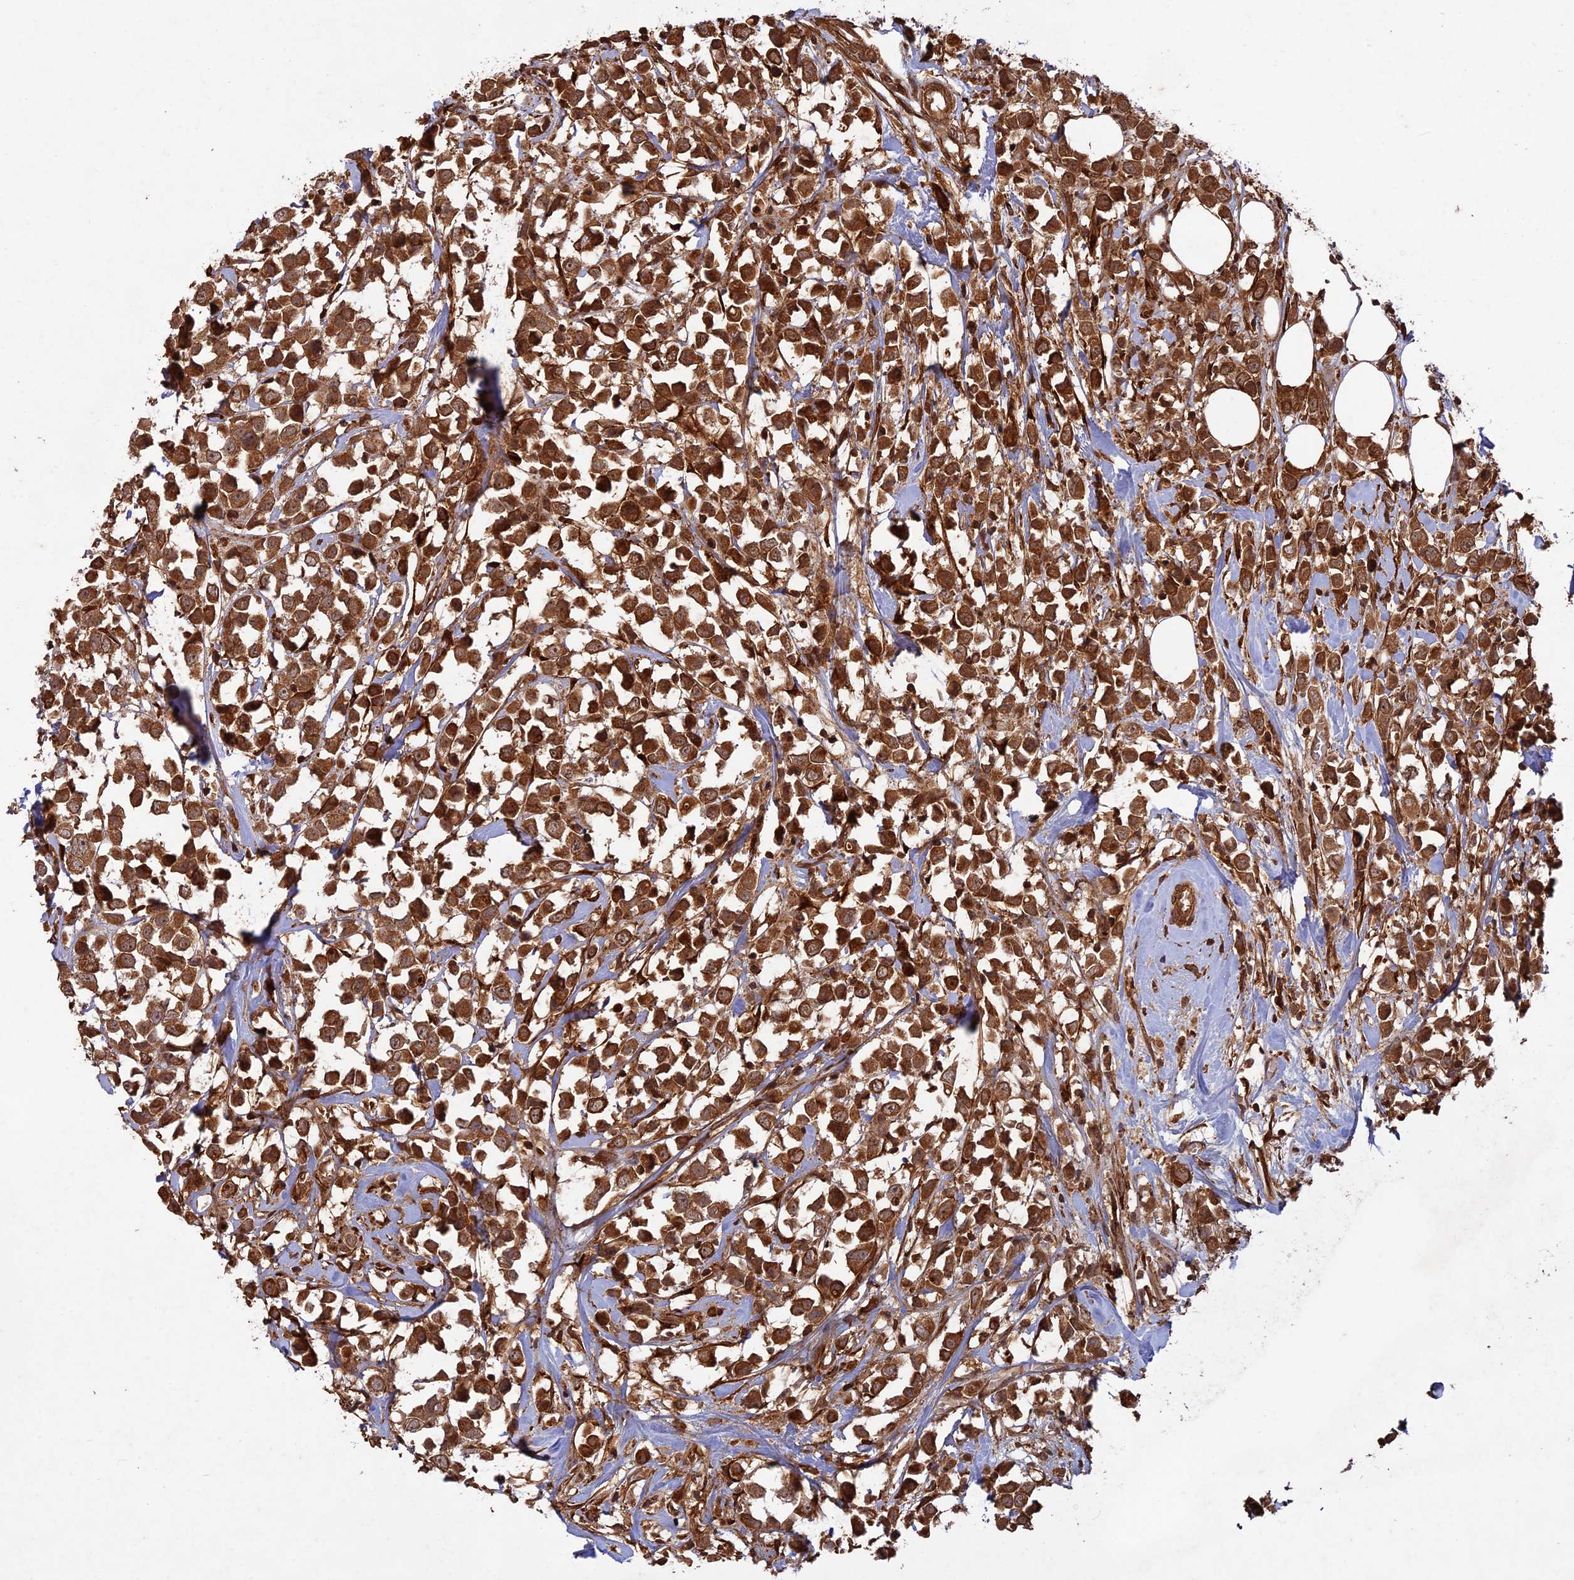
{"staining": {"intensity": "strong", "quantity": ">75%", "location": "cytoplasmic/membranous"}, "tissue": "breast cancer", "cell_type": "Tumor cells", "image_type": "cancer", "snomed": [{"axis": "morphology", "description": "Duct carcinoma"}, {"axis": "topography", "description": "Breast"}], "caption": "Protein expression analysis of breast cancer (invasive ductal carcinoma) demonstrates strong cytoplasmic/membranous positivity in about >75% of tumor cells.", "gene": "CCDC174", "patient": {"sex": "female", "age": 61}}